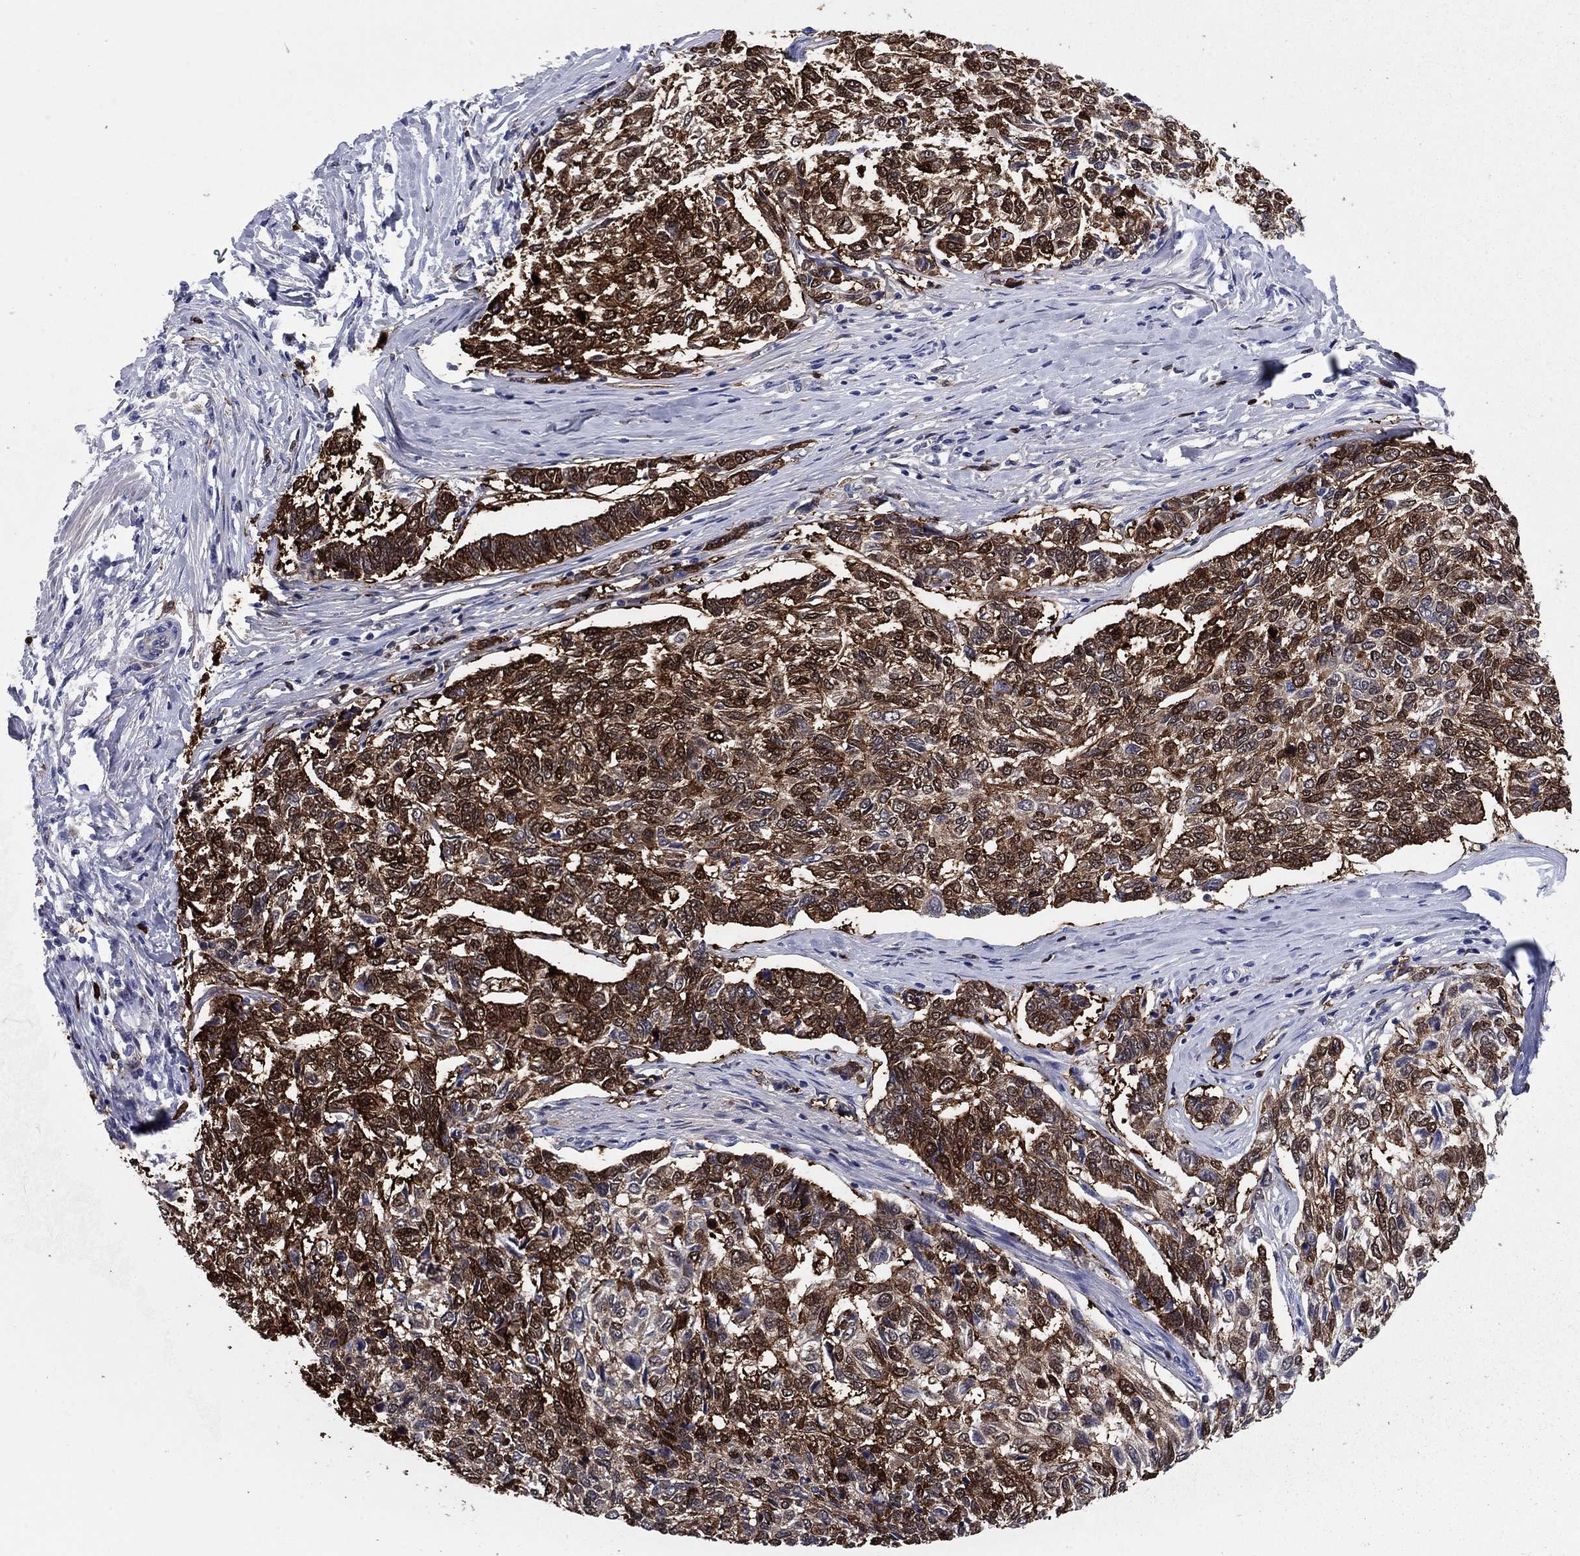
{"staining": {"intensity": "strong", "quantity": ">75%", "location": "cytoplasmic/membranous"}, "tissue": "skin cancer", "cell_type": "Tumor cells", "image_type": "cancer", "snomed": [{"axis": "morphology", "description": "Basal cell carcinoma"}, {"axis": "topography", "description": "Skin"}], "caption": "Immunohistochemical staining of skin cancer (basal cell carcinoma) demonstrates strong cytoplasmic/membranous protein positivity in about >75% of tumor cells. The protein of interest is shown in brown color, while the nuclei are stained blue.", "gene": "STMN1", "patient": {"sex": "female", "age": 65}}